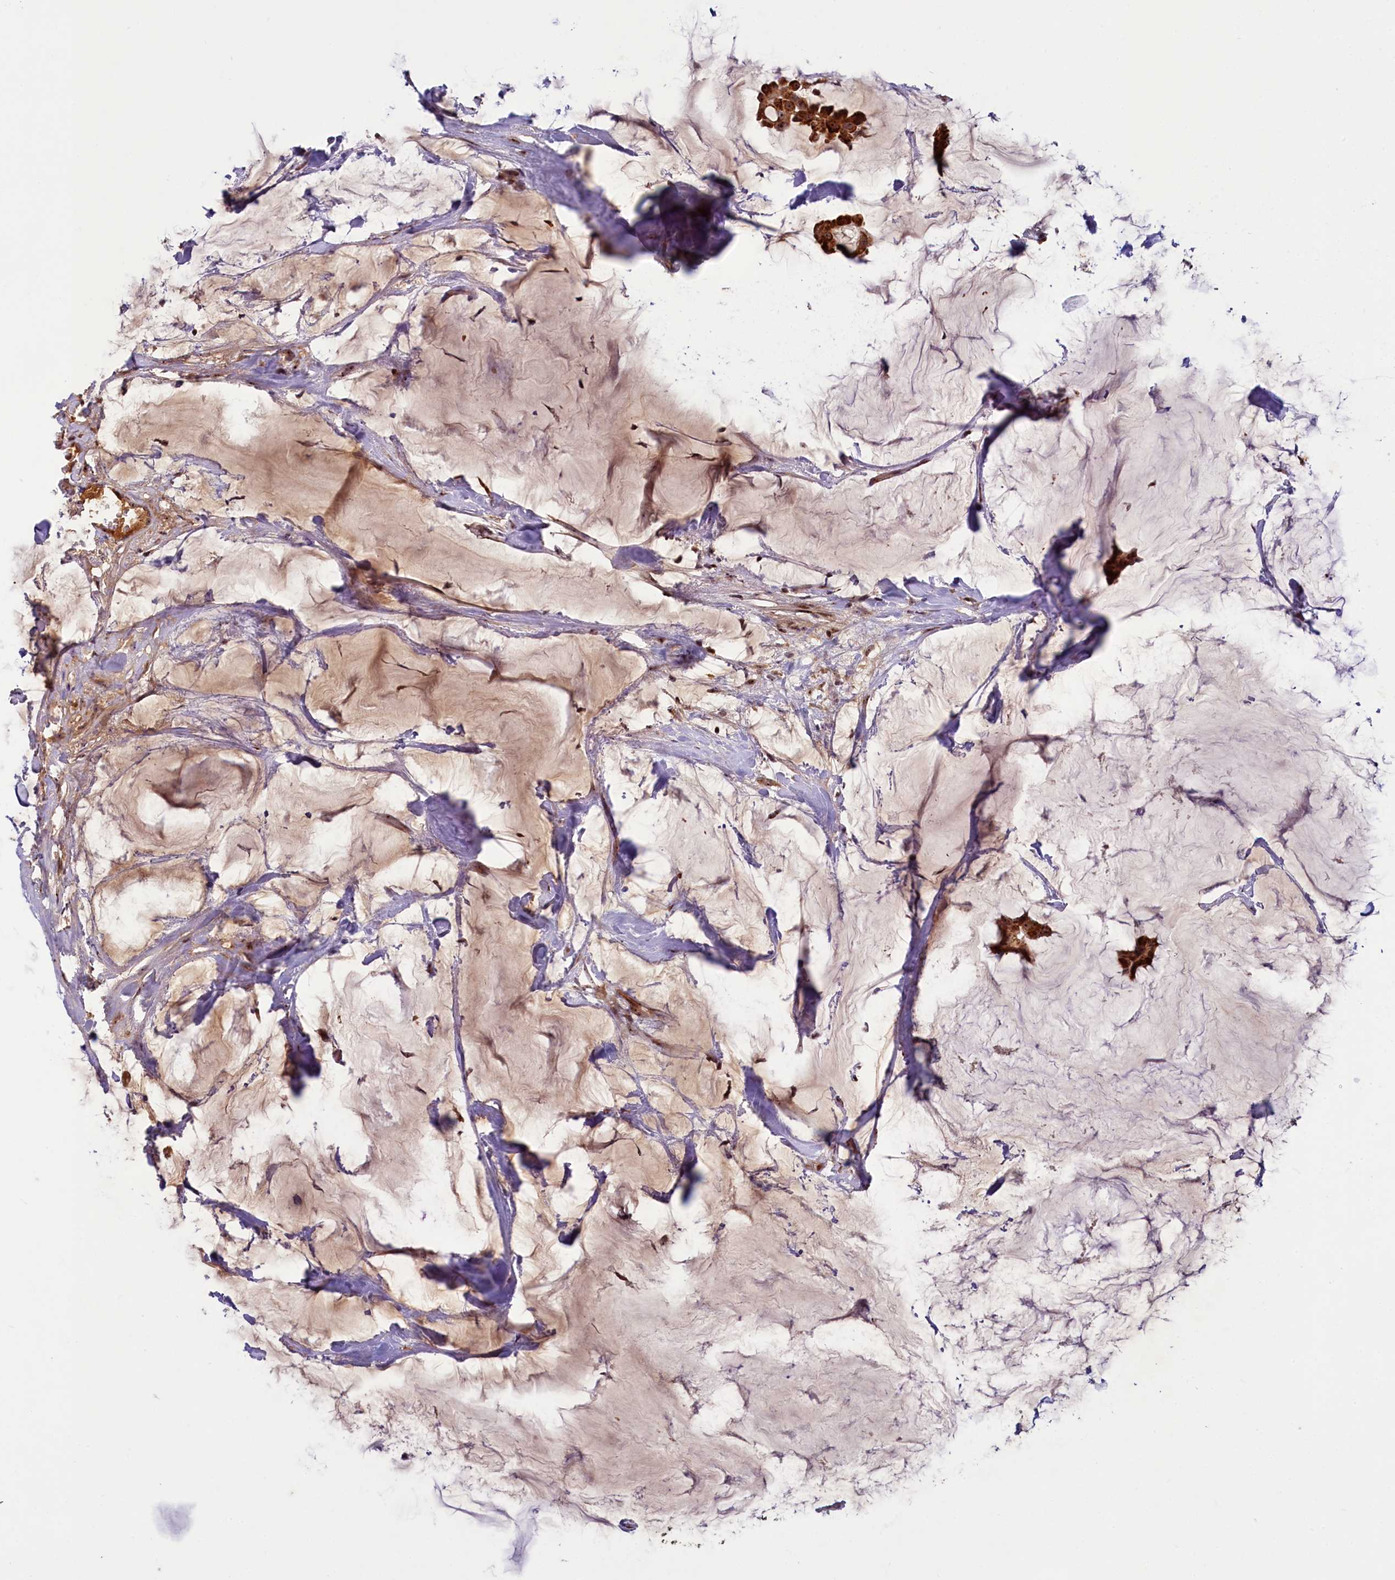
{"staining": {"intensity": "strong", "quantity": ">75%", "location": "cytoplasmic/membranous,nuclear"}, "tissue": "breast cancer", "cell_type": "Tumor cells", "image_type": "cancer", "snomed": [{"axis": "morphology", "description": "Duct carcinoma"}, {"axis": "topography", "description": "Breast"}], "caption": "Breast invasive ductal carcinoma stained with a protein marker reveals strong staining in tumor cells.", "gene": "TCOF1", "patient": {"sex": "female", "age": 93}}